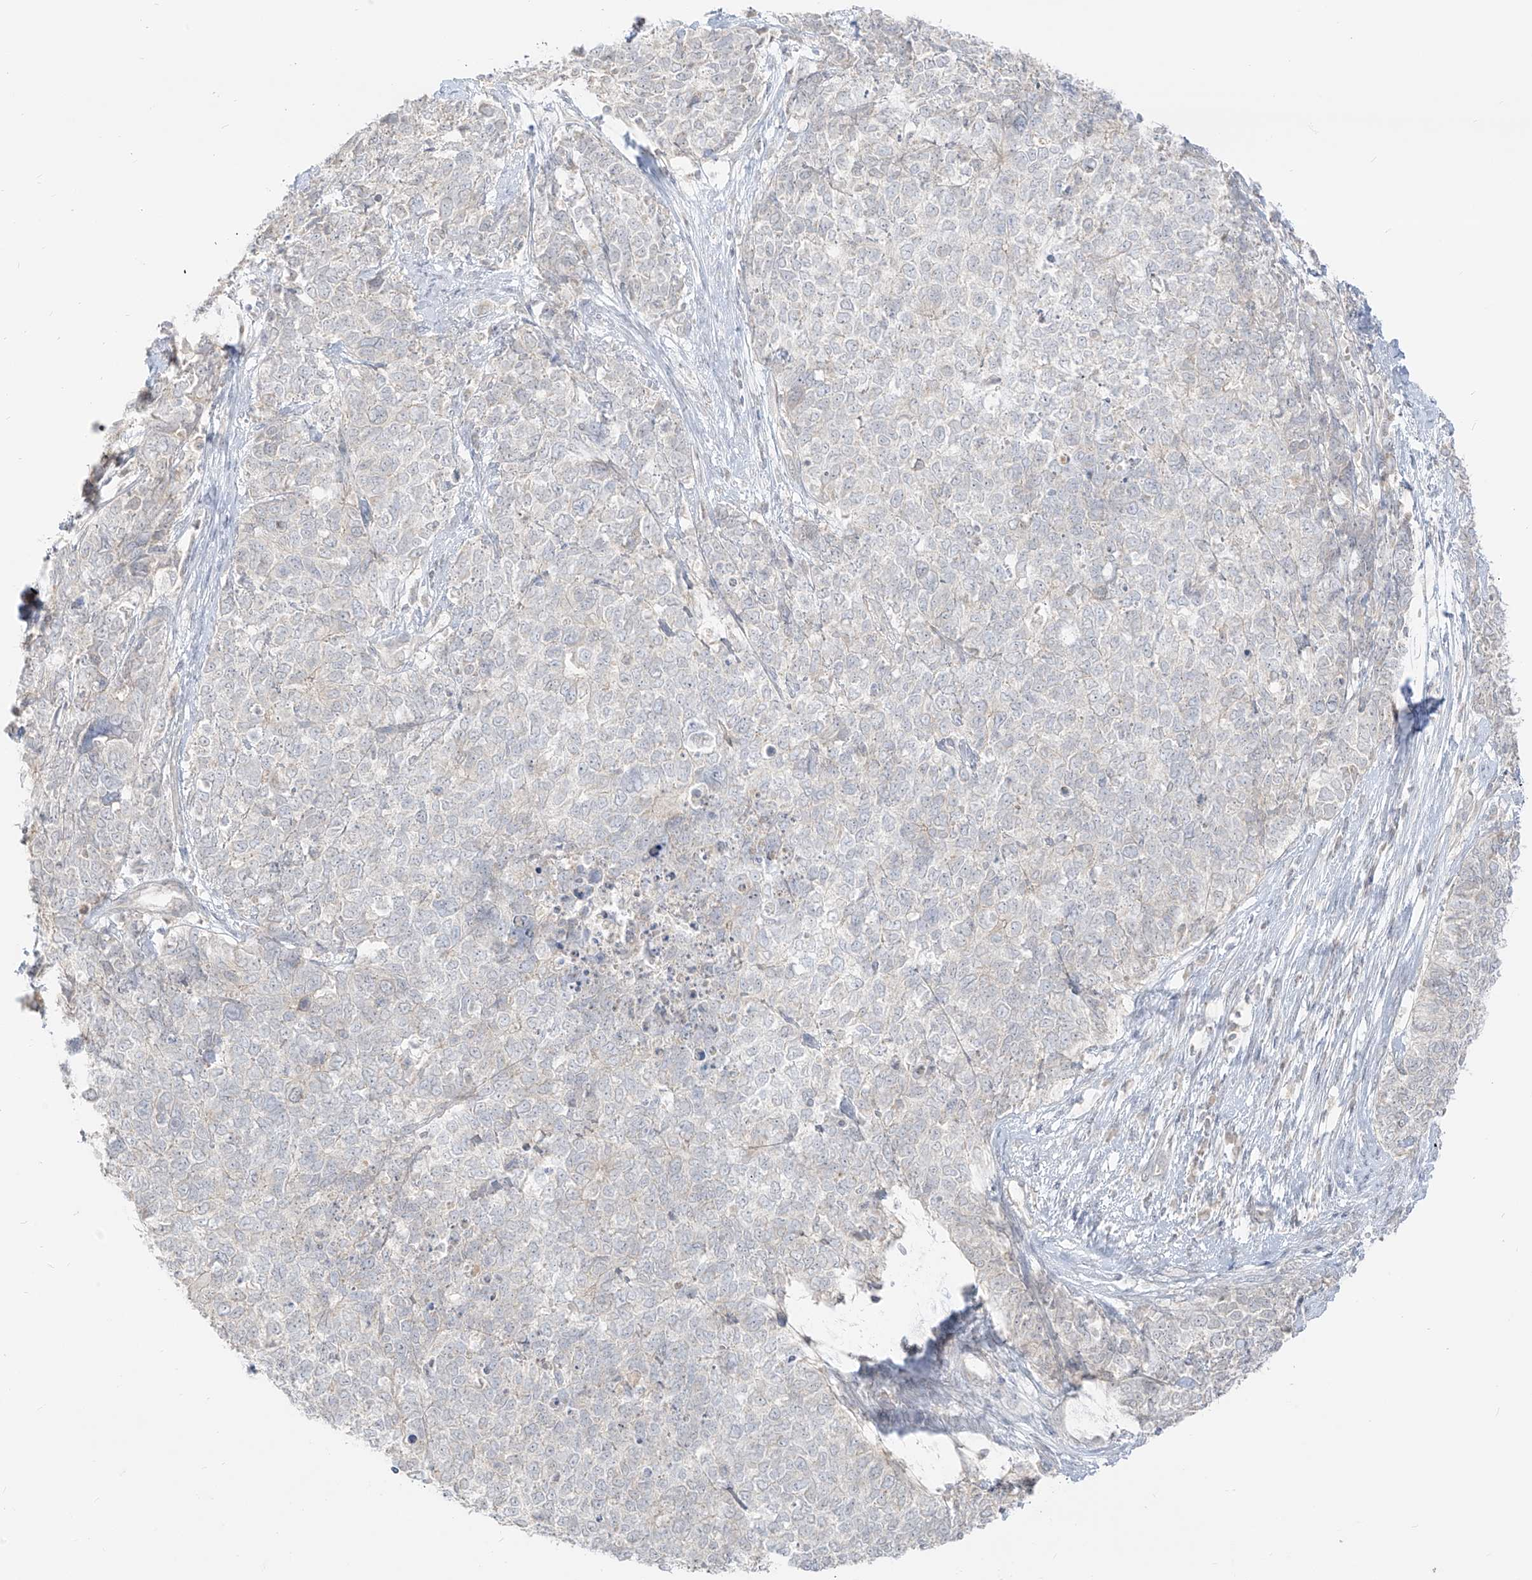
{"staining": {"intensity": "negative", "quantity": "none", "location": "none"}, "tissue": "cervical cancer", "cell_type": "Tumor cells", "image_type": "cancer", "snomed": [{"axis": "morphology", "description": "Squamous cell carcinoma, NOS"}, {"axis": "topography", "description": "Cervix"}], "caption": "A high-resolution histopathology image shows immunohistochemistry staining of cervical squamous cell carcinoma, which displays no significant staining in tumor cells.", "gene": "LIPT1", "patient": {"sex": "female", "age": 63}}